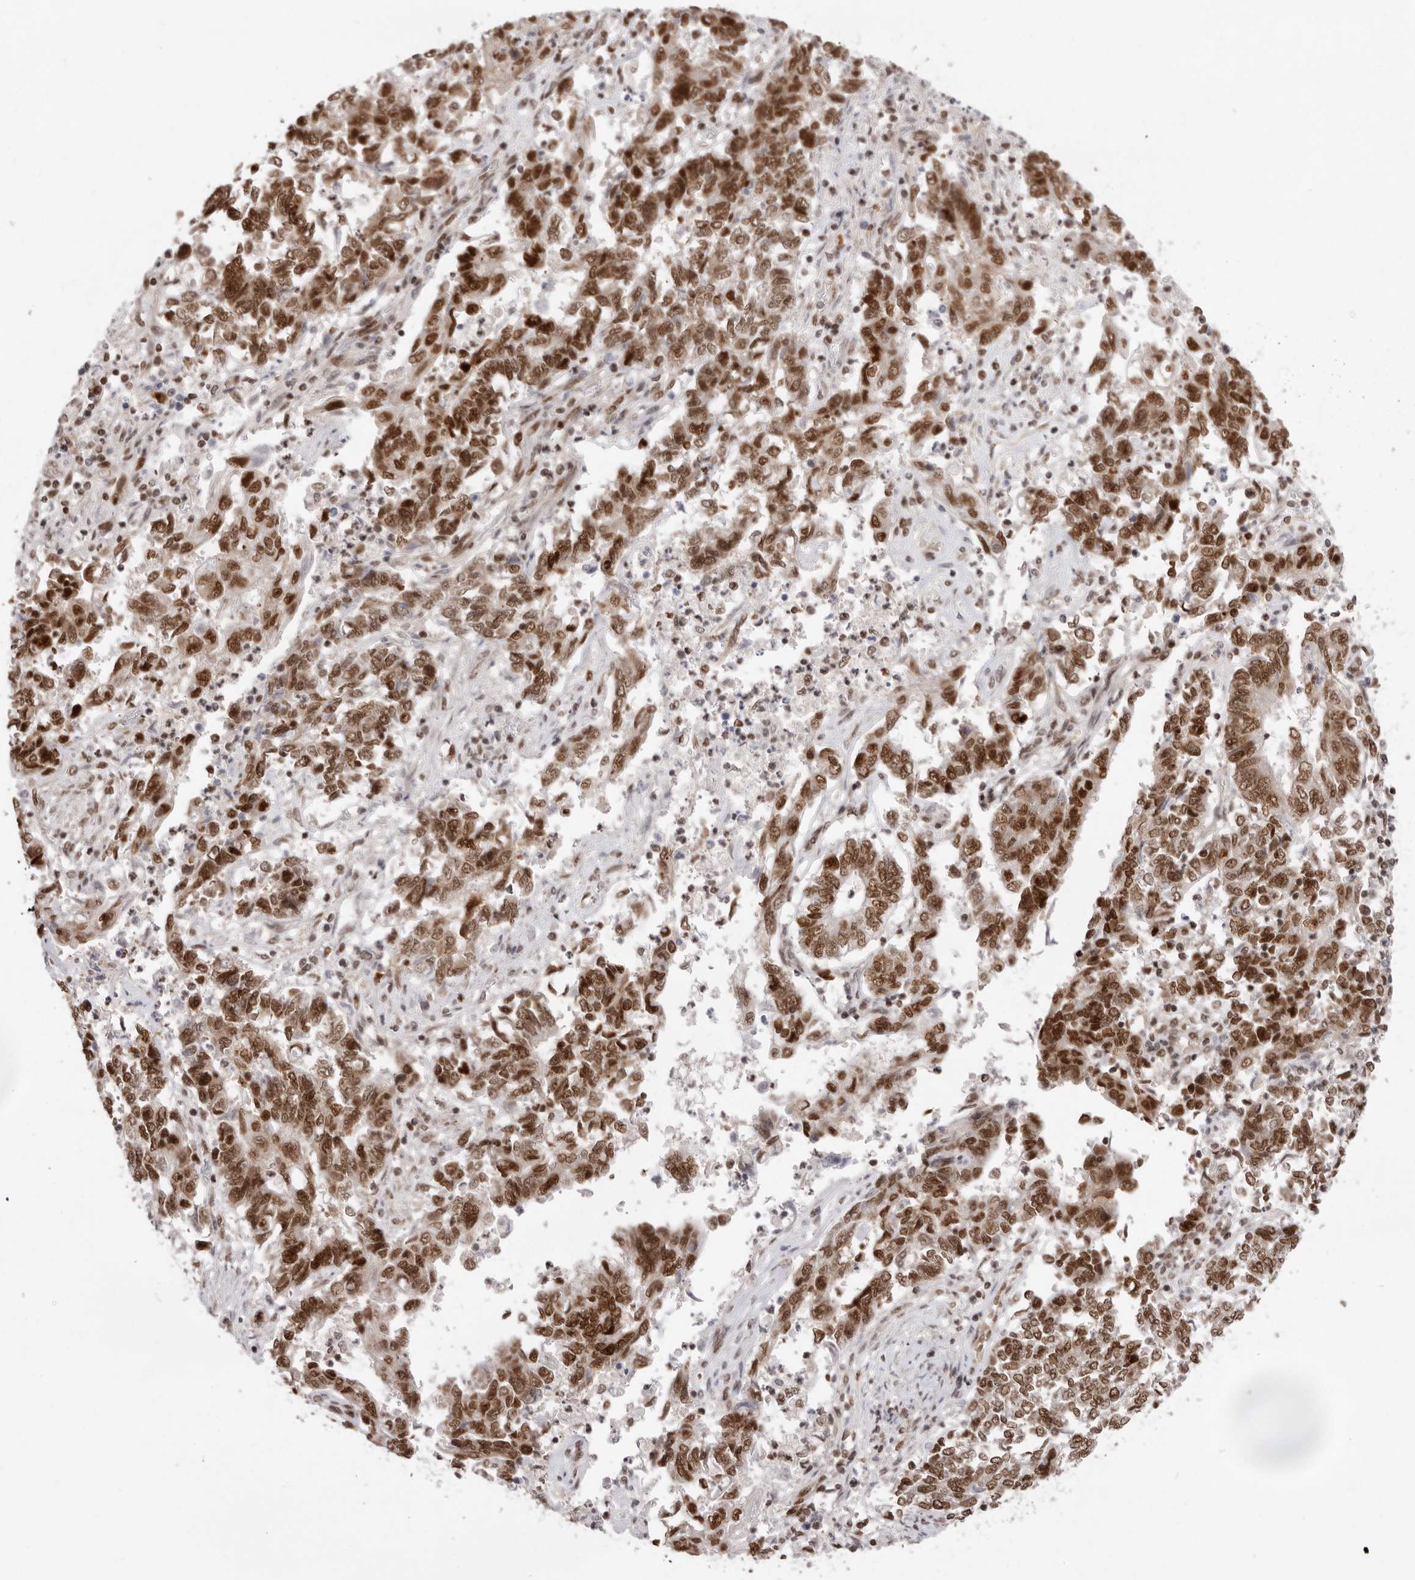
{"staining": {"intensity": "strong", "quantity": ">75%", "location": "nuclear"}, "tissue": "endometrial cancer", "cell_type": "Tumor cells", "image_type": "cancer", "snomed": [{"axis": "morphology", "description": "Adenocarcinoma, NOS"}, {"axis": "topography", "description": "Endometrium"}], "caption": "DAB immunohistochemical staining of human endometrial cancer (adenocarcinoma) shows strong nuclear protein staining in approximately >75% of tumor cells. (Brightfield microscopy of DAB IHC at high magnification).", "gene": "CHTOP", "patient": {"sex": "female", "age": 80}}